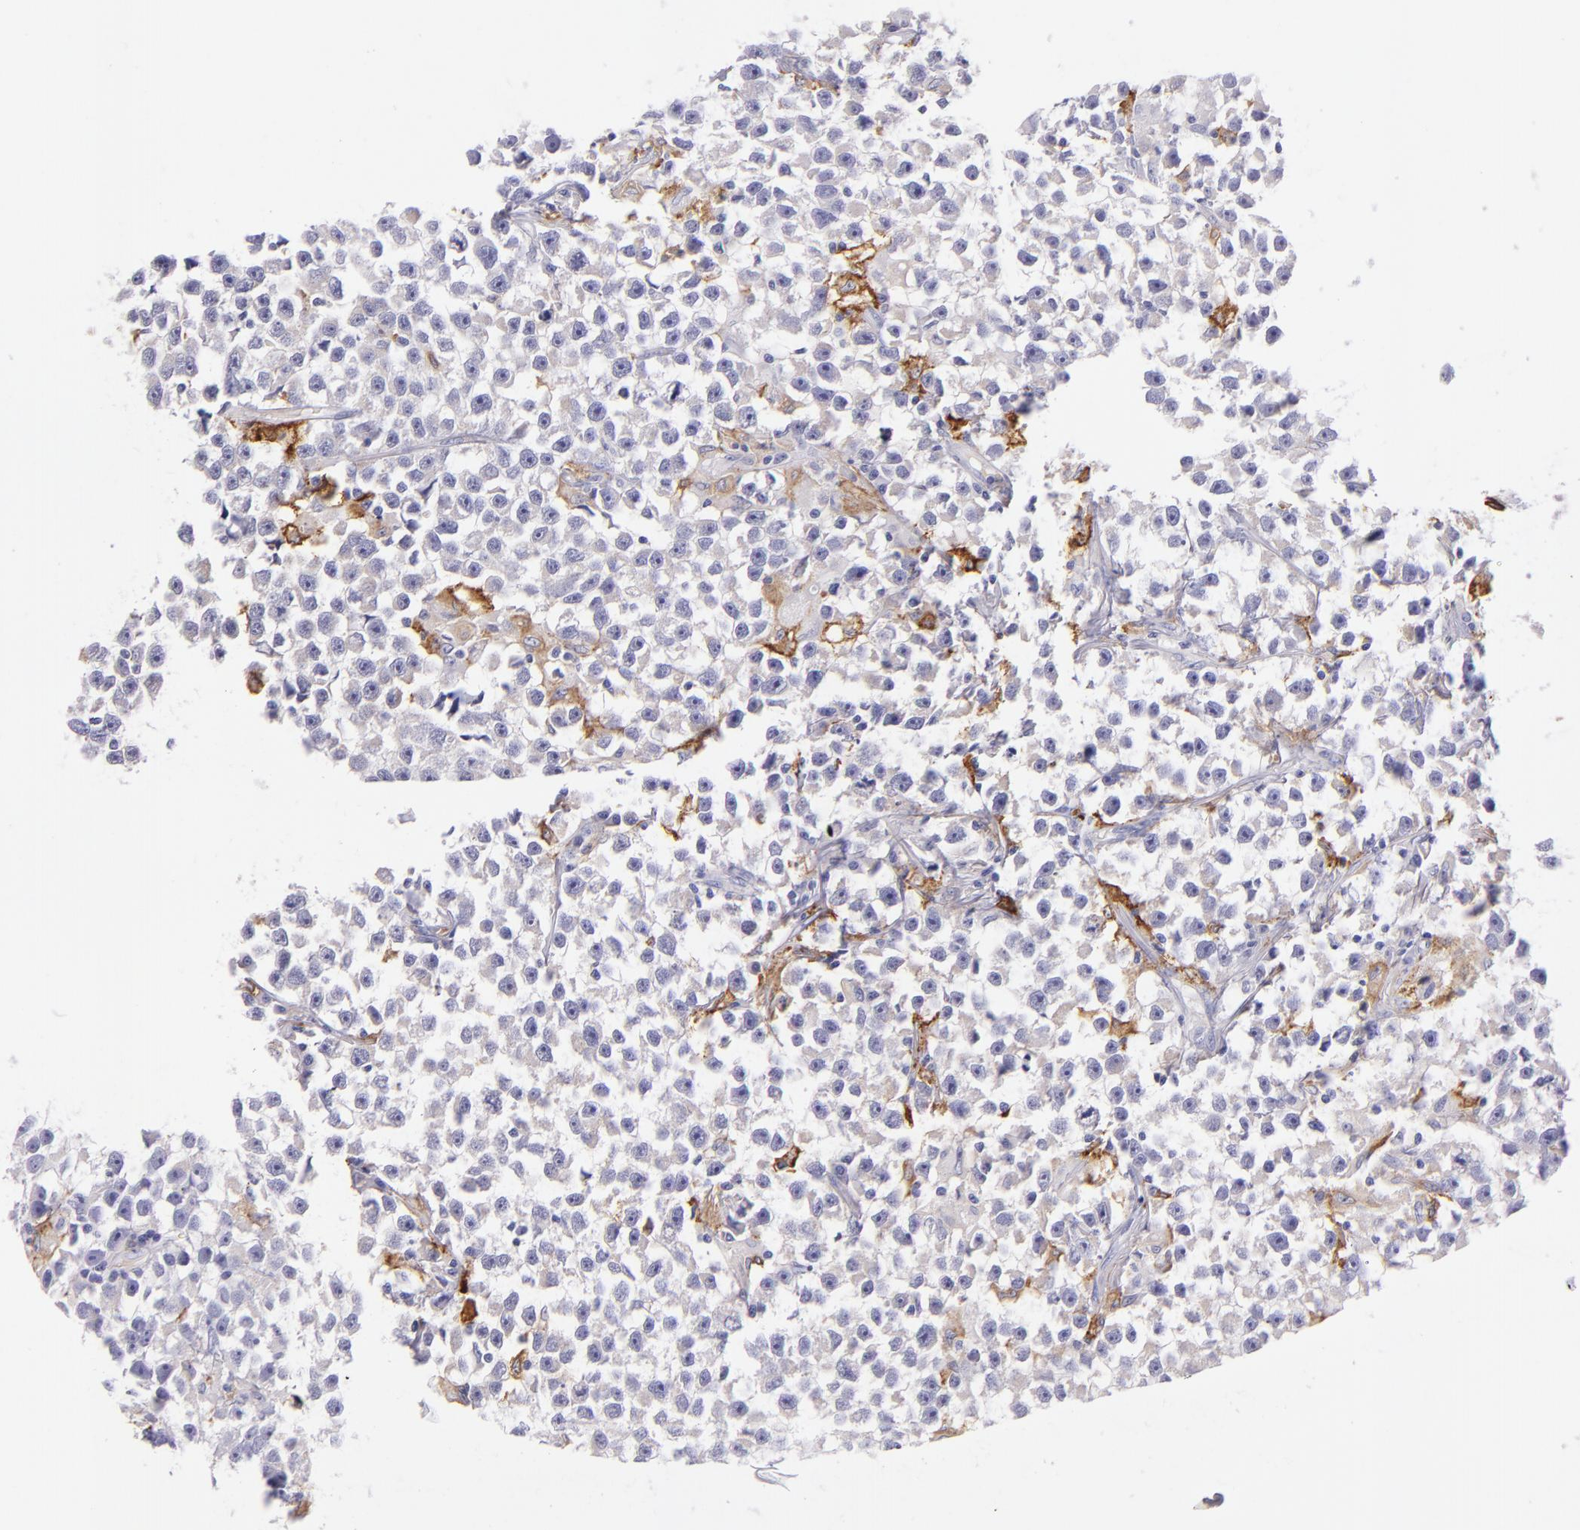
{"staining": {"intensity": "negative", "quantity": "none", "location": "none"}, "tissue": "testis cancer", "cell_type": "Tumor cells", "image_type": "cancer", "snomed": [{"axis": "morphology", "description": "Seminoma, NOS"}, {"axis": "topography", "description": "Testis"}], "caption": "Human testis cancer (seminoma) stained for a protein using immunohistochemistry (IHC) demonstrates no expression in tumor cells.", "gene": "CD163", "patient": {"sex": "male", "age": 33}}